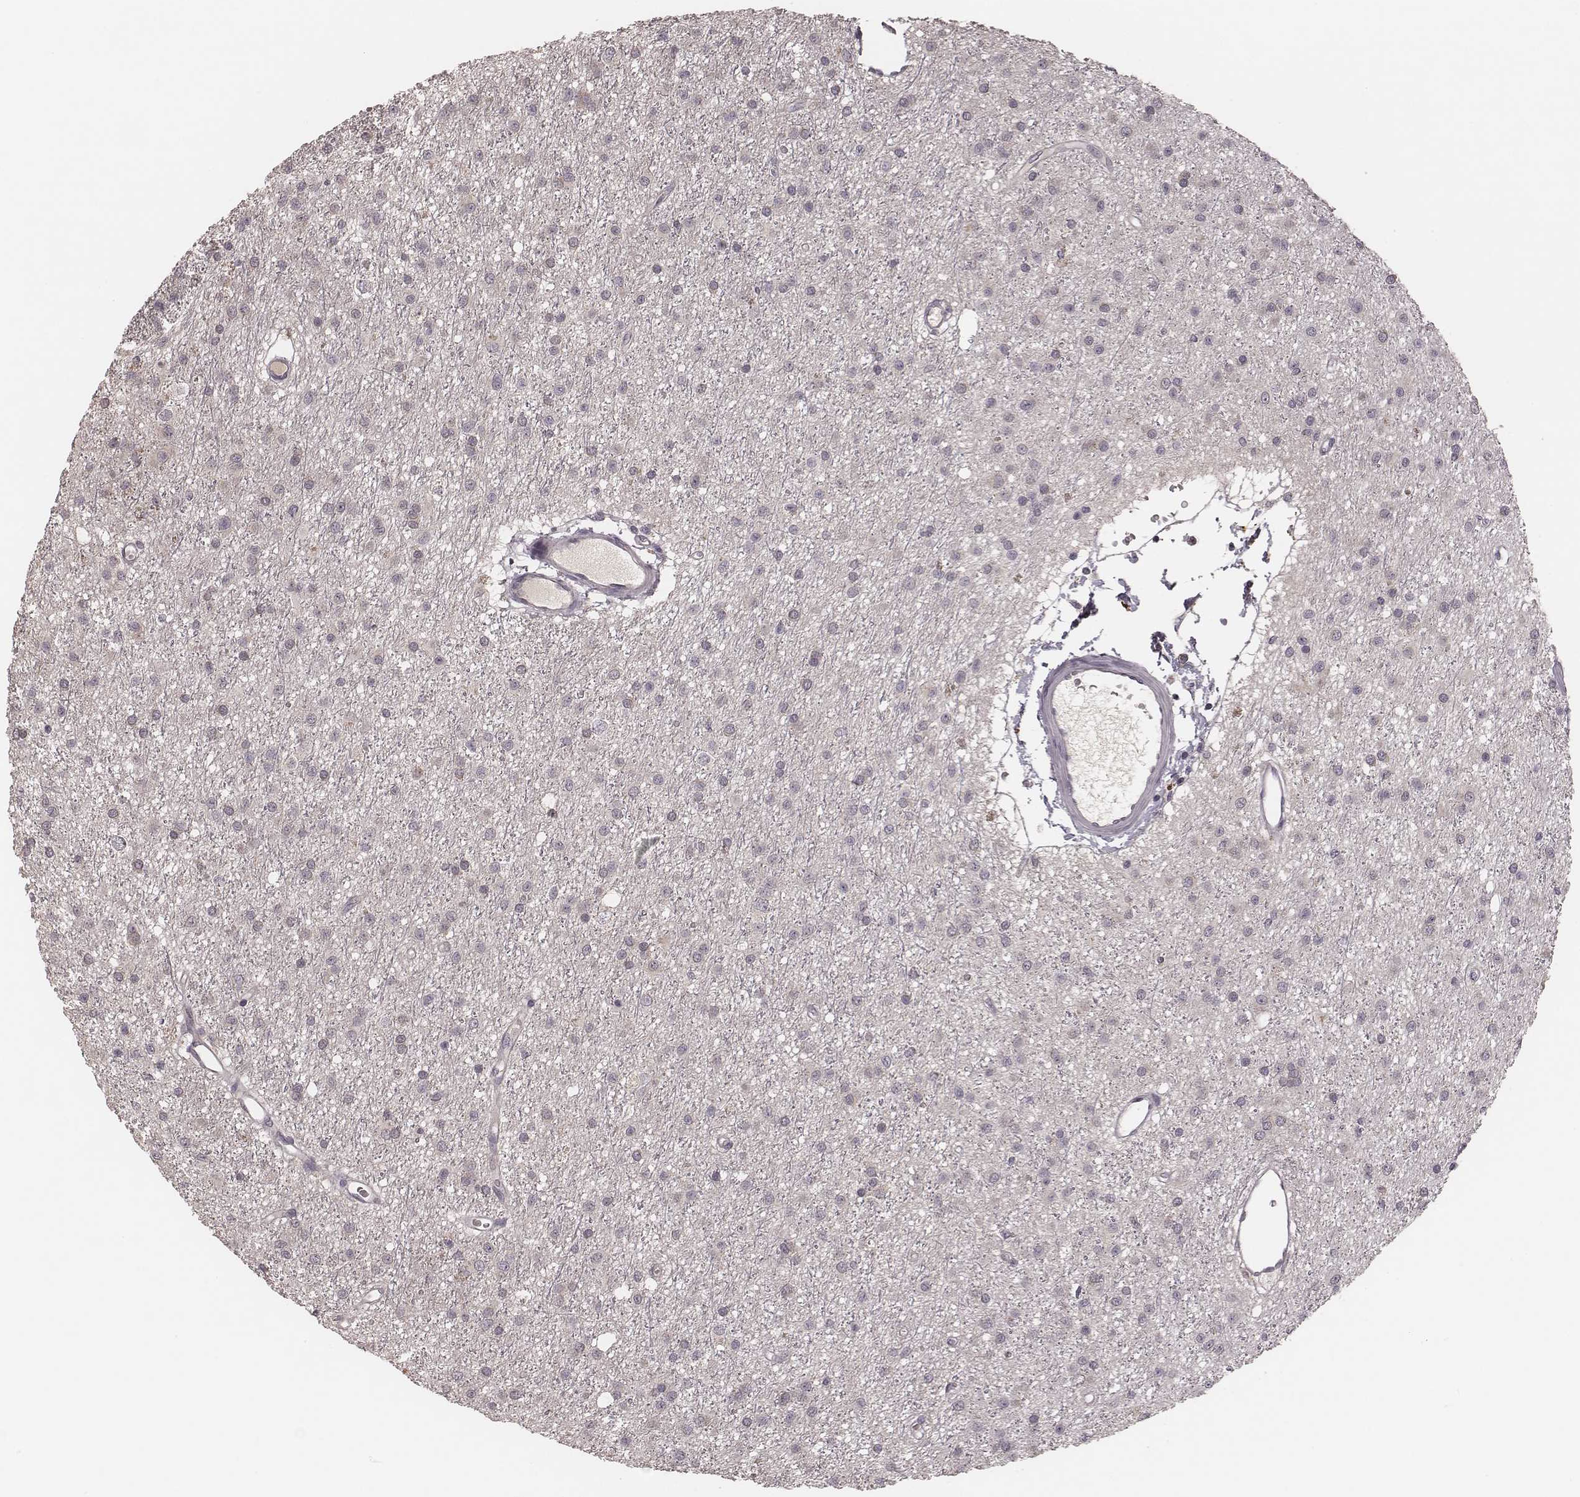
{"staining": {"intensity": "negative", "quantity": "none", "location": "none"}, "tissue": "glioma", "cell_type": "Tumor cells", "image_type": "cancer", "snomed": [{"axis": "morphology", "description": "Glioma, malignant, Low grade"}, {"axis": "topography", "description": "Brain"}], "caption": "There is no significant expression in tumor cells of glioma.", "gene": "P2RX5", "patient": {"sex": "male", "age": 27}}